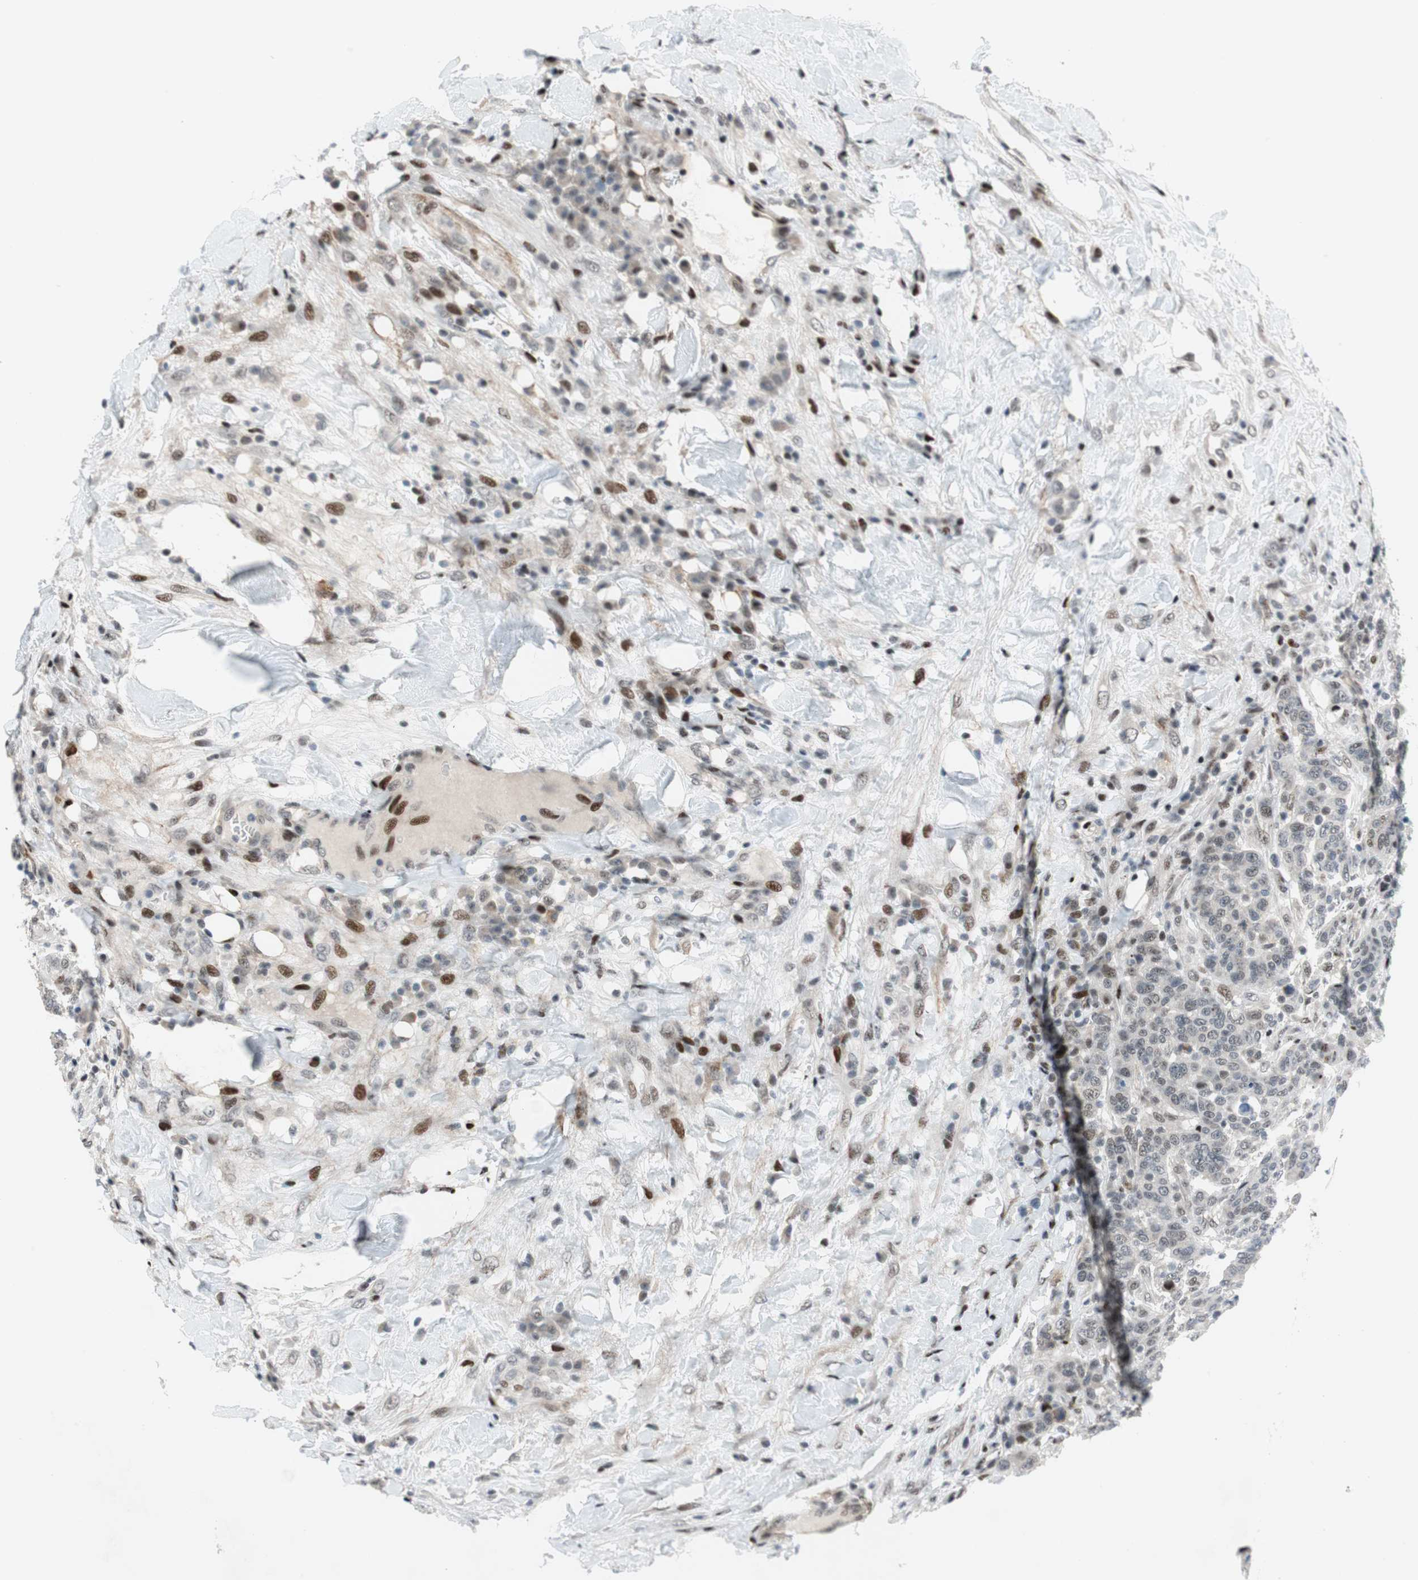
{"staining": {"intensity": "weak", "quantity": "25%-75%", "location": "cytoplasmic/membranous"}, "tissue": "breast cancer", "cell_type": "Tumor cells", "image_type": "cancer", "snomed": [{"axis": "morphology", "description": "Duct carcinoma"}, {"axis": "topography", "description": "Breast"}], "caption": "Immunohistochemistry (IHC) photomicrograph of neoplastic tissue: human breast cancer (infiltrating ductal carcinoma) stained using immunohistochemistry shows low levels of weak protein expression localized specifically in the cytoplasmic/membranous of tumor cells, appearing as a cytoplasmic/membranous brown color.", "gene": "FBXO44", "patient": {"sex": "female", "age": 37}}